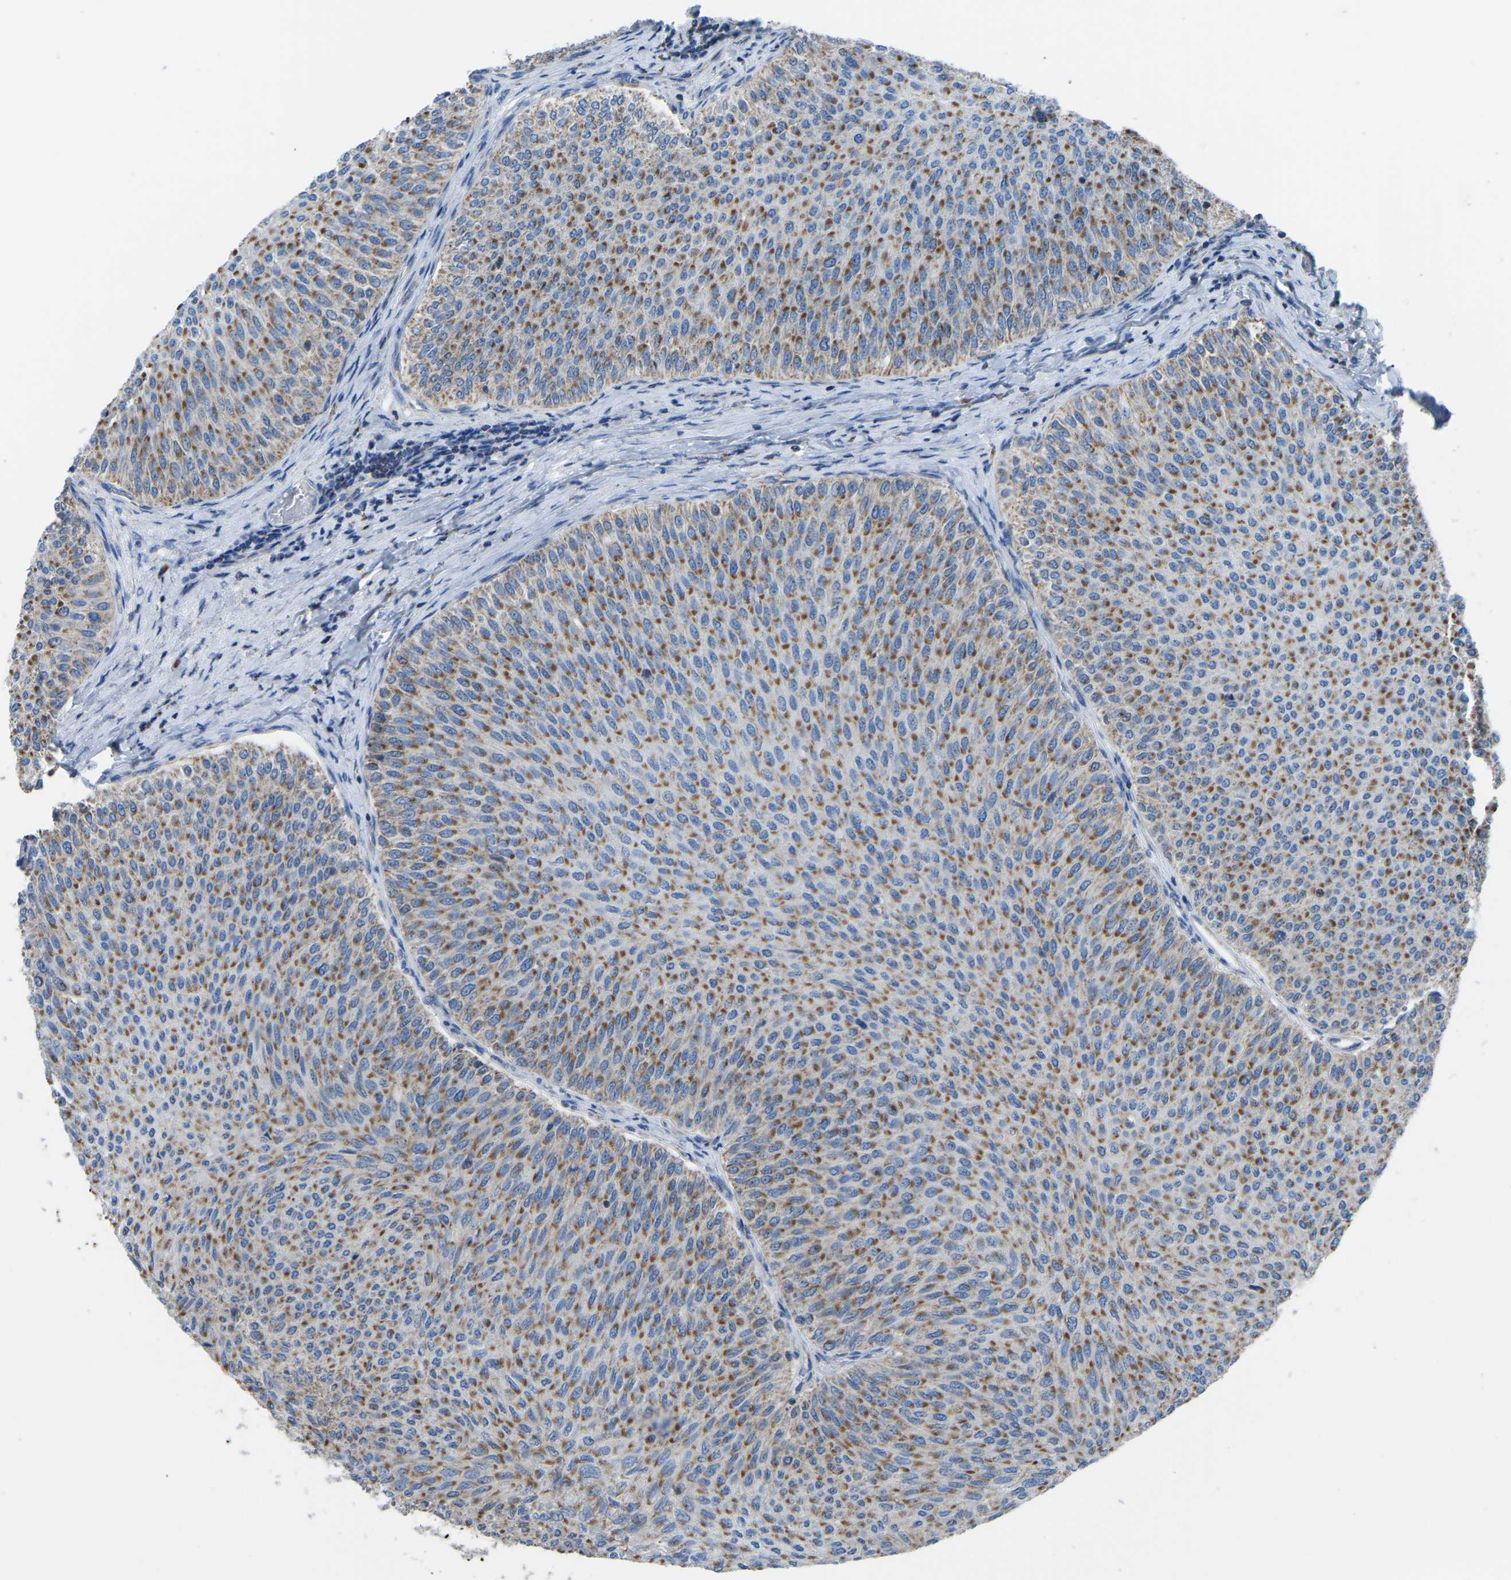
{"staining": {"intensity": "moderate", "quantity": ">75%", "location": "cytoplasmic/membranous"}, "tissue": "urothelial cancer", "cell_type": "Tumor cells", "image_type": "cancer", "snomed": [{"axis": "morphology", "description": "Urothelial carcinoma, Low grade"}, {"axis": "topography", "description": "Urinary bladder"}], "caption": "Approximately >75% of tumor cells in low-grade urothelial carcinoma demonstrate moderate cytoplasmic/membranous protein expression as visualized by brown immunohistochemical staining.", "gene": "ETFB", "patient": {"sex": "male", "age": 78}}